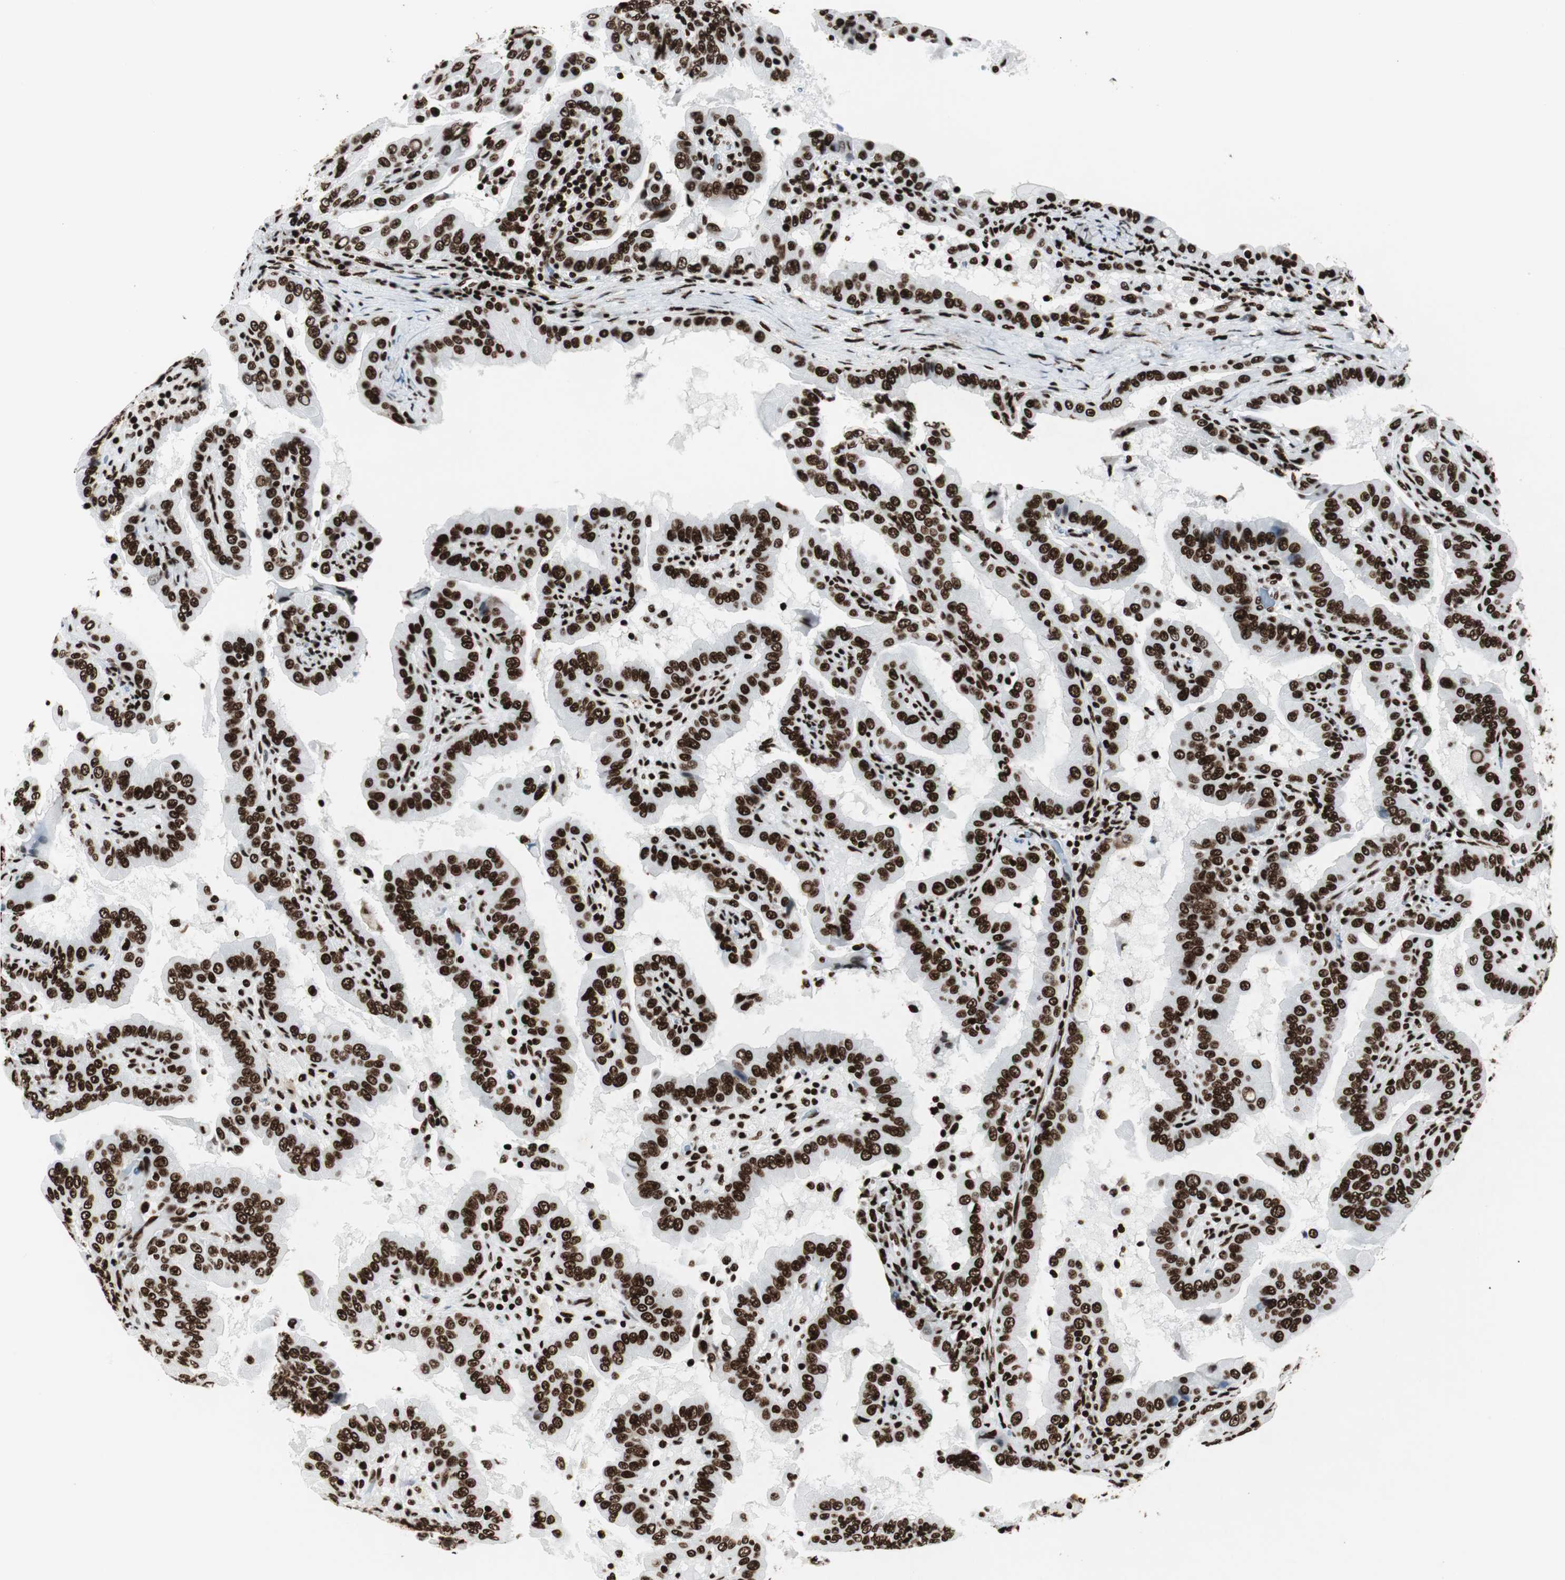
{"staining": {"intensity": "strong", "quantity": ">75%", "location": "nuclear"}, "tissue": "thyroid cancer", "cell_type": "Tumor cells", "image_type": "cancer", "snomed": [{"axis": "morphology", "description": "Papillary adenocarcinoma, NOS"}, {"axis": "topography", "description": "Thyroid gland"}], "caption": "Strong nuclear staining for a protein is identified in approximately >75% of tumor cells of thyroid cancer using immunohistochemistry.", "gene": "NCL", "patient": {"sex": "male", "age": 33}}